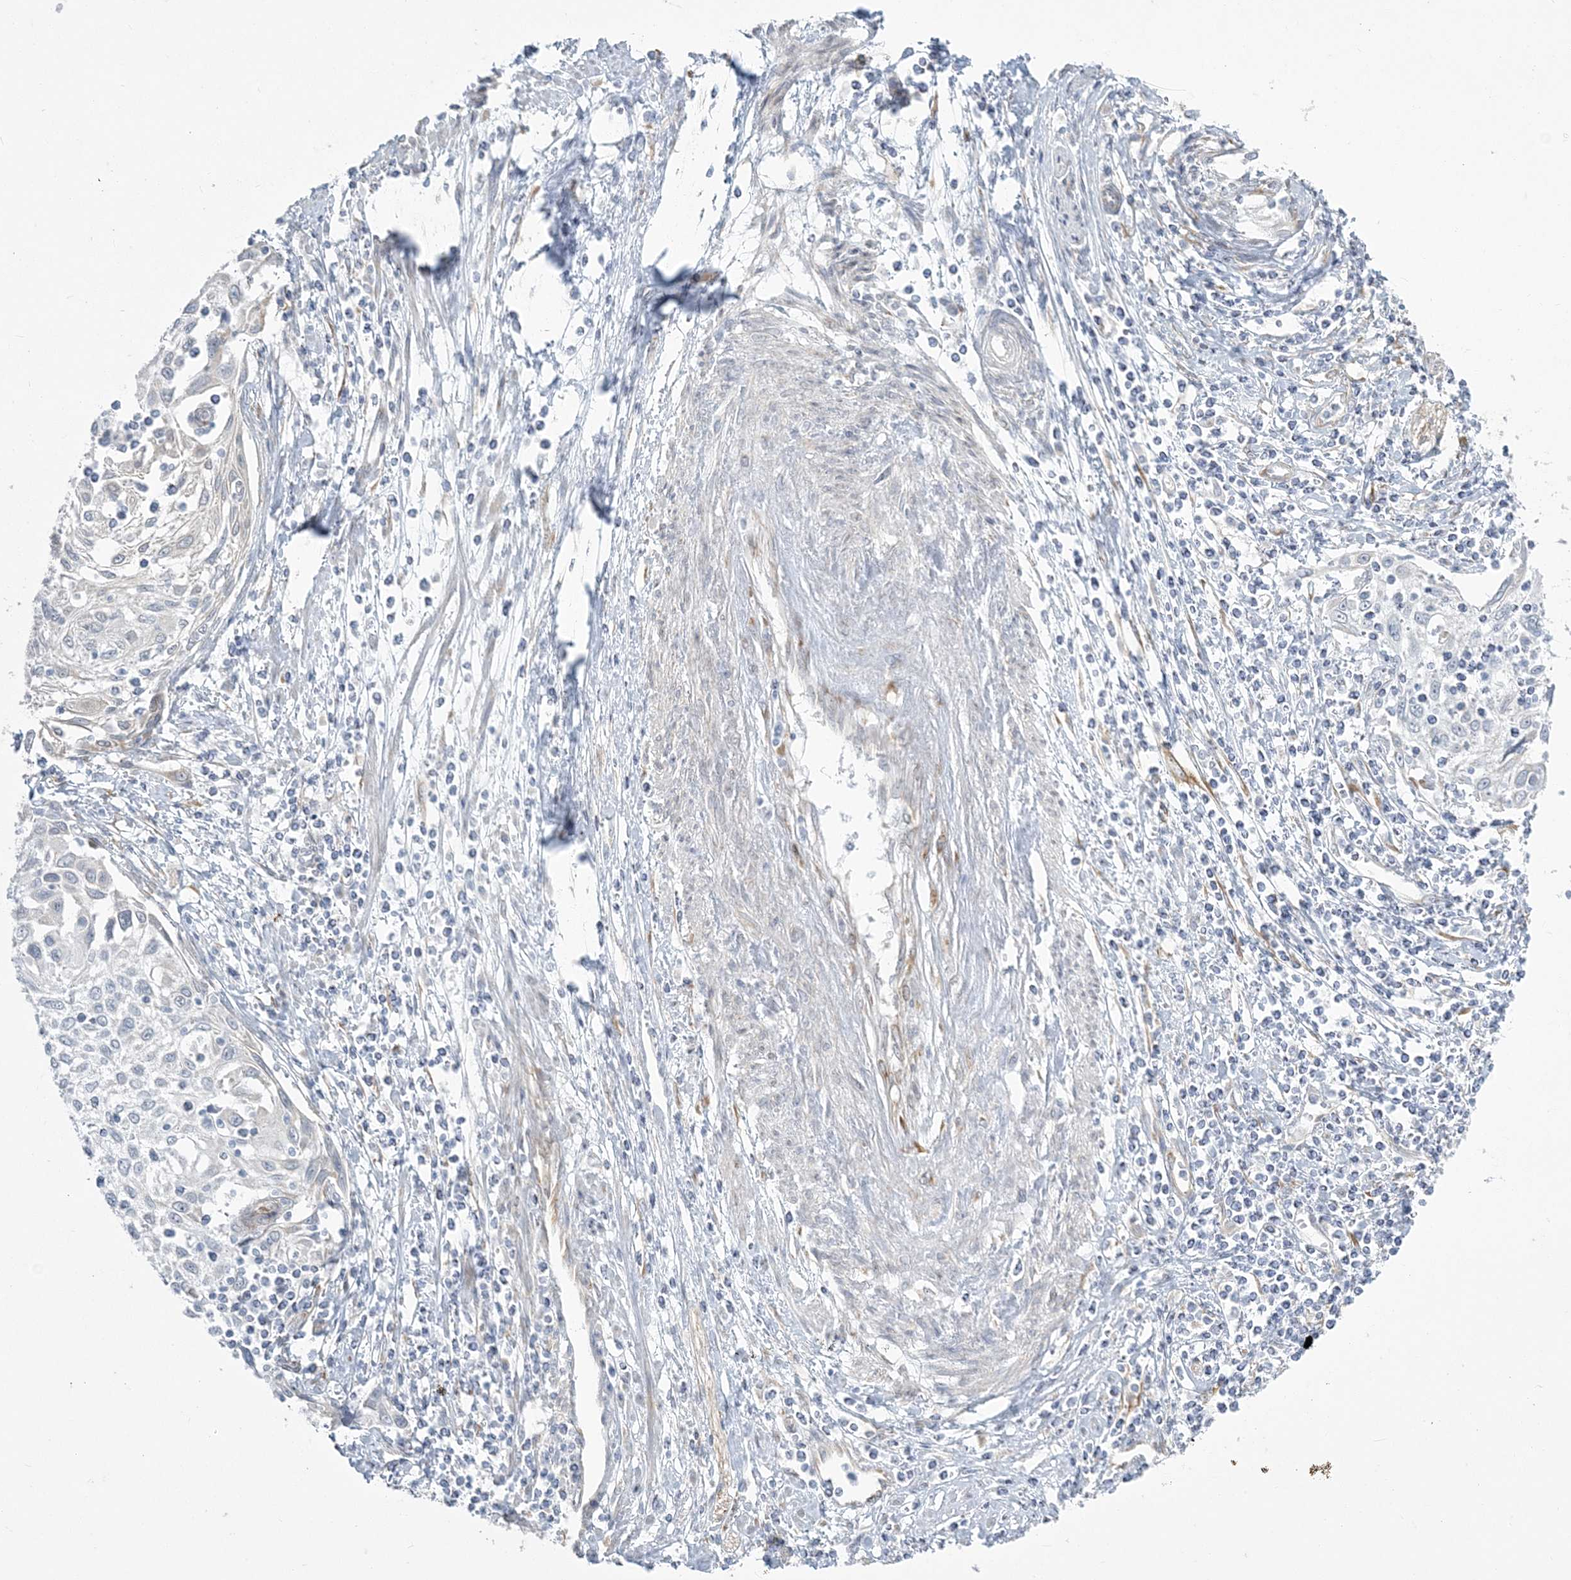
{"staining": {"intensity": "negative", "quantity": "none", "location": "none"}, "tissue": "cervical cancer", "cell_type": "Tumor cells", "image_type": "cancer", "snomed": [{"axis": "morphology", "description": "Squamous cell carcinoma, NOS"}, {"axis": "topography", "description": "Cervix"}], "caption": "Tumor cells are negative for protein expression in human cervical cancer (squamous cell carcinoma).", "gene": "ZC3H6", "patient": {"sex": "female", "age": 70}}